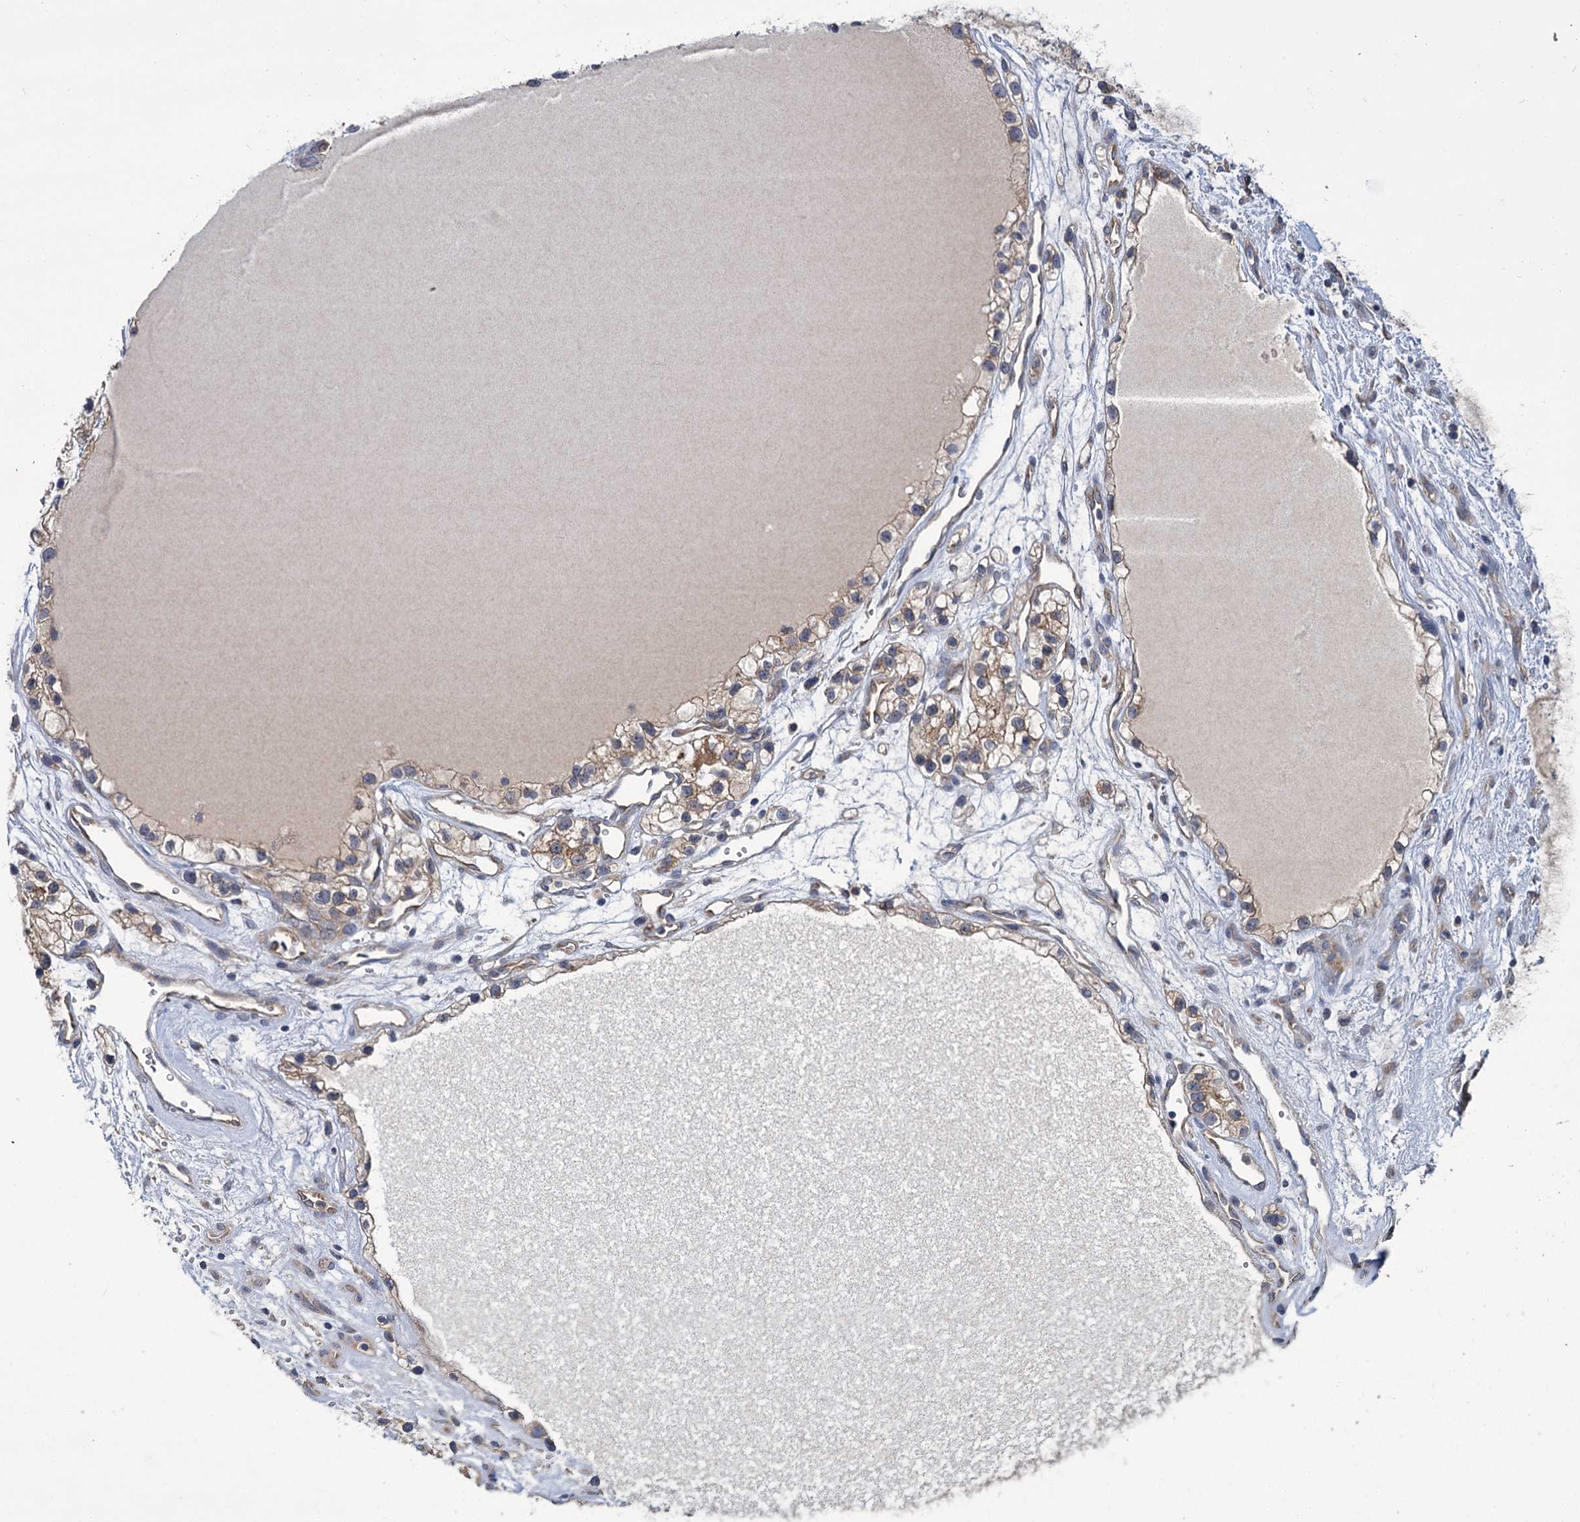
{"staining": {"intensity": "weak", "quantity": "25%-75%", "location": "cytoplasmic/membranous"}, "tissue": "renal cancer", "cell_type": "Tumor cells", "image_type": "cancer", "snomed": [{"axis": "morphology", "description": "Adenocarcinoma, NOS"}, {"axis": "topography", "description": "Kidney"}], "caption": "Protein staining of adenocarcinoma (renal) tissue demonstrates weak cytoplasmic/membranous expression in approximately 25%-75% of tumor cells.", "gene": "DYNC2H1", "patient": {"sex": "female", "age": 57}}